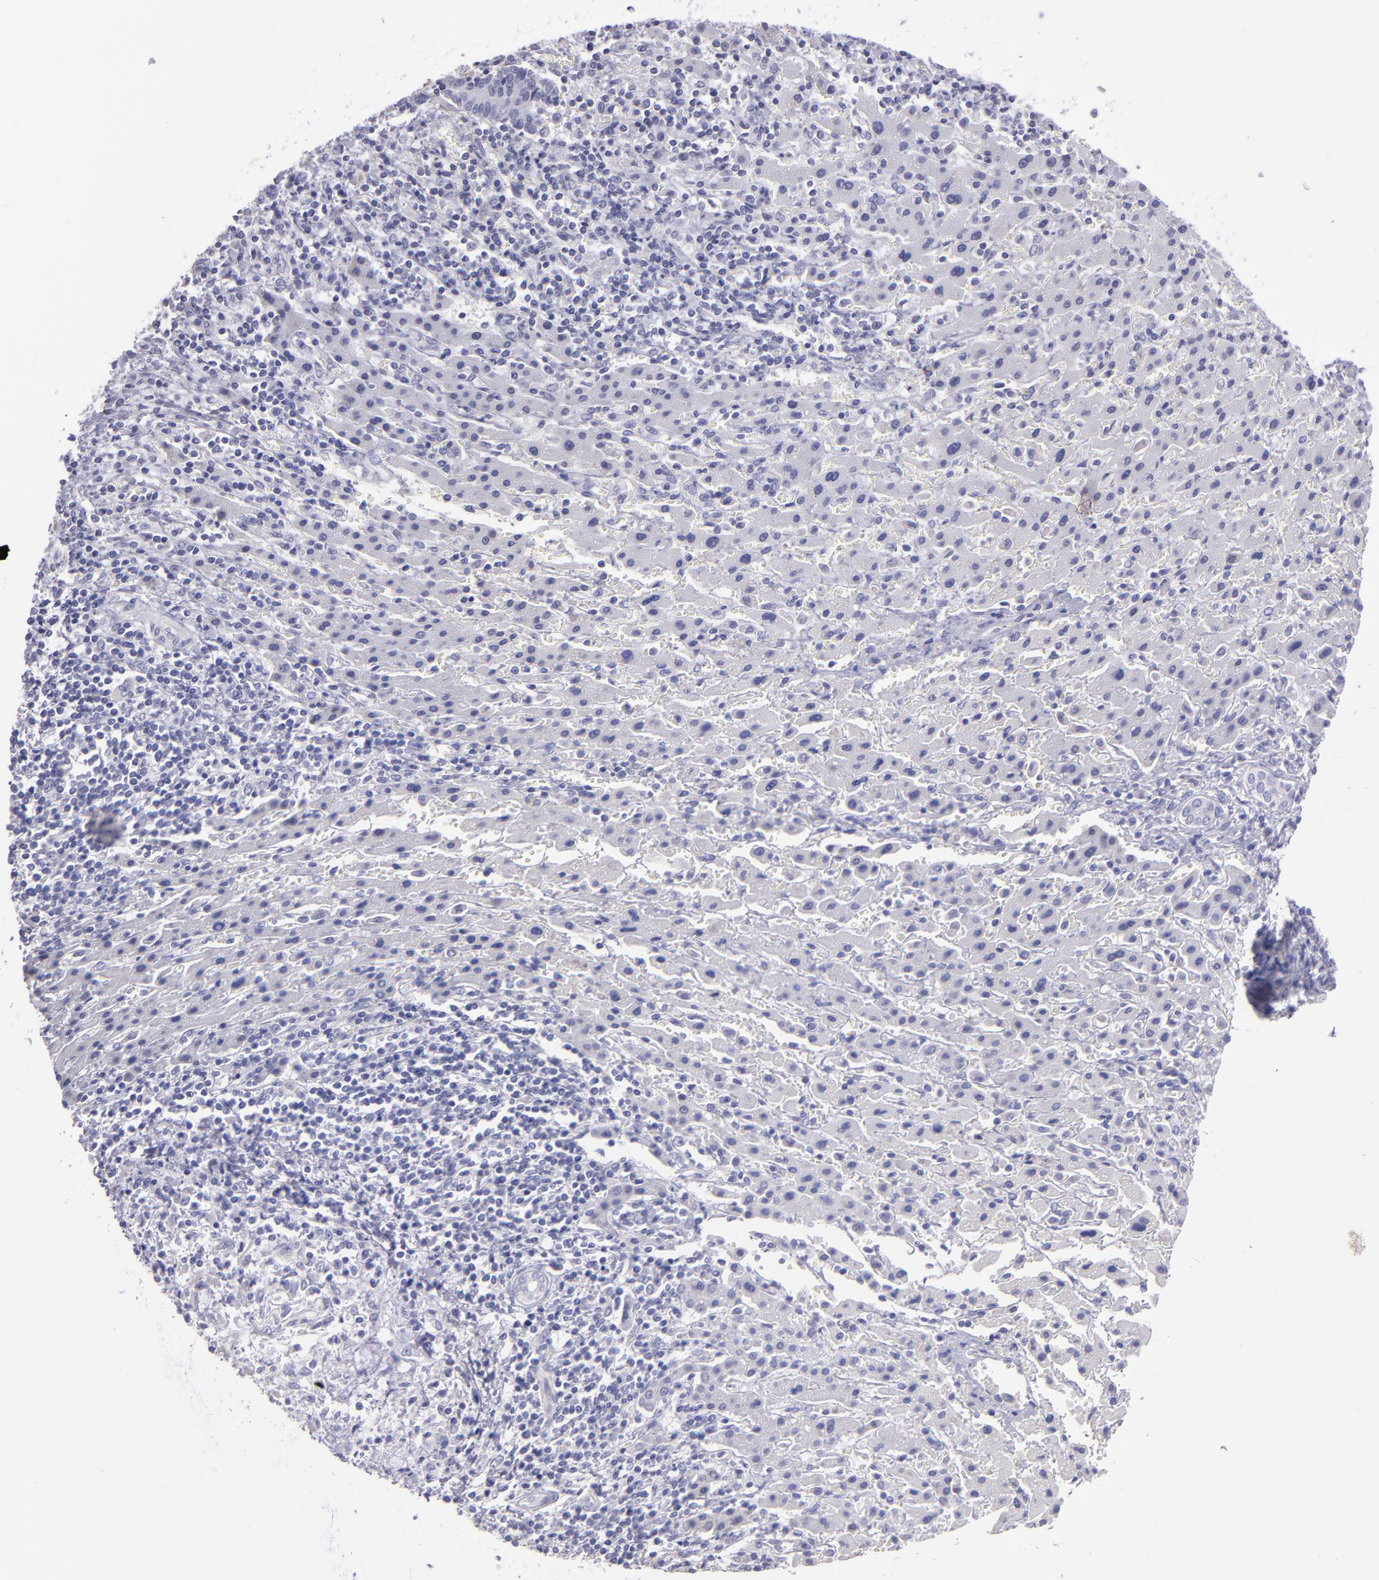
{"staining": {"intensity": "negative", "quantity": "none", "location": "none"}, "tissue": "liver cancer", "cell_type": "Tumor cells", "image_type": "cancer", "snomed": [{"axis": "morphology", "description": "Cholangiocarcinoma"}, {"axis": "topography", "description": "Liver"}], "caption": "Micrograph shows no significant protein expression in tumor cells of cholangiocarcinoma (liver).", "gene": "TG", "patient": {"sex": "male", "age": 57}}